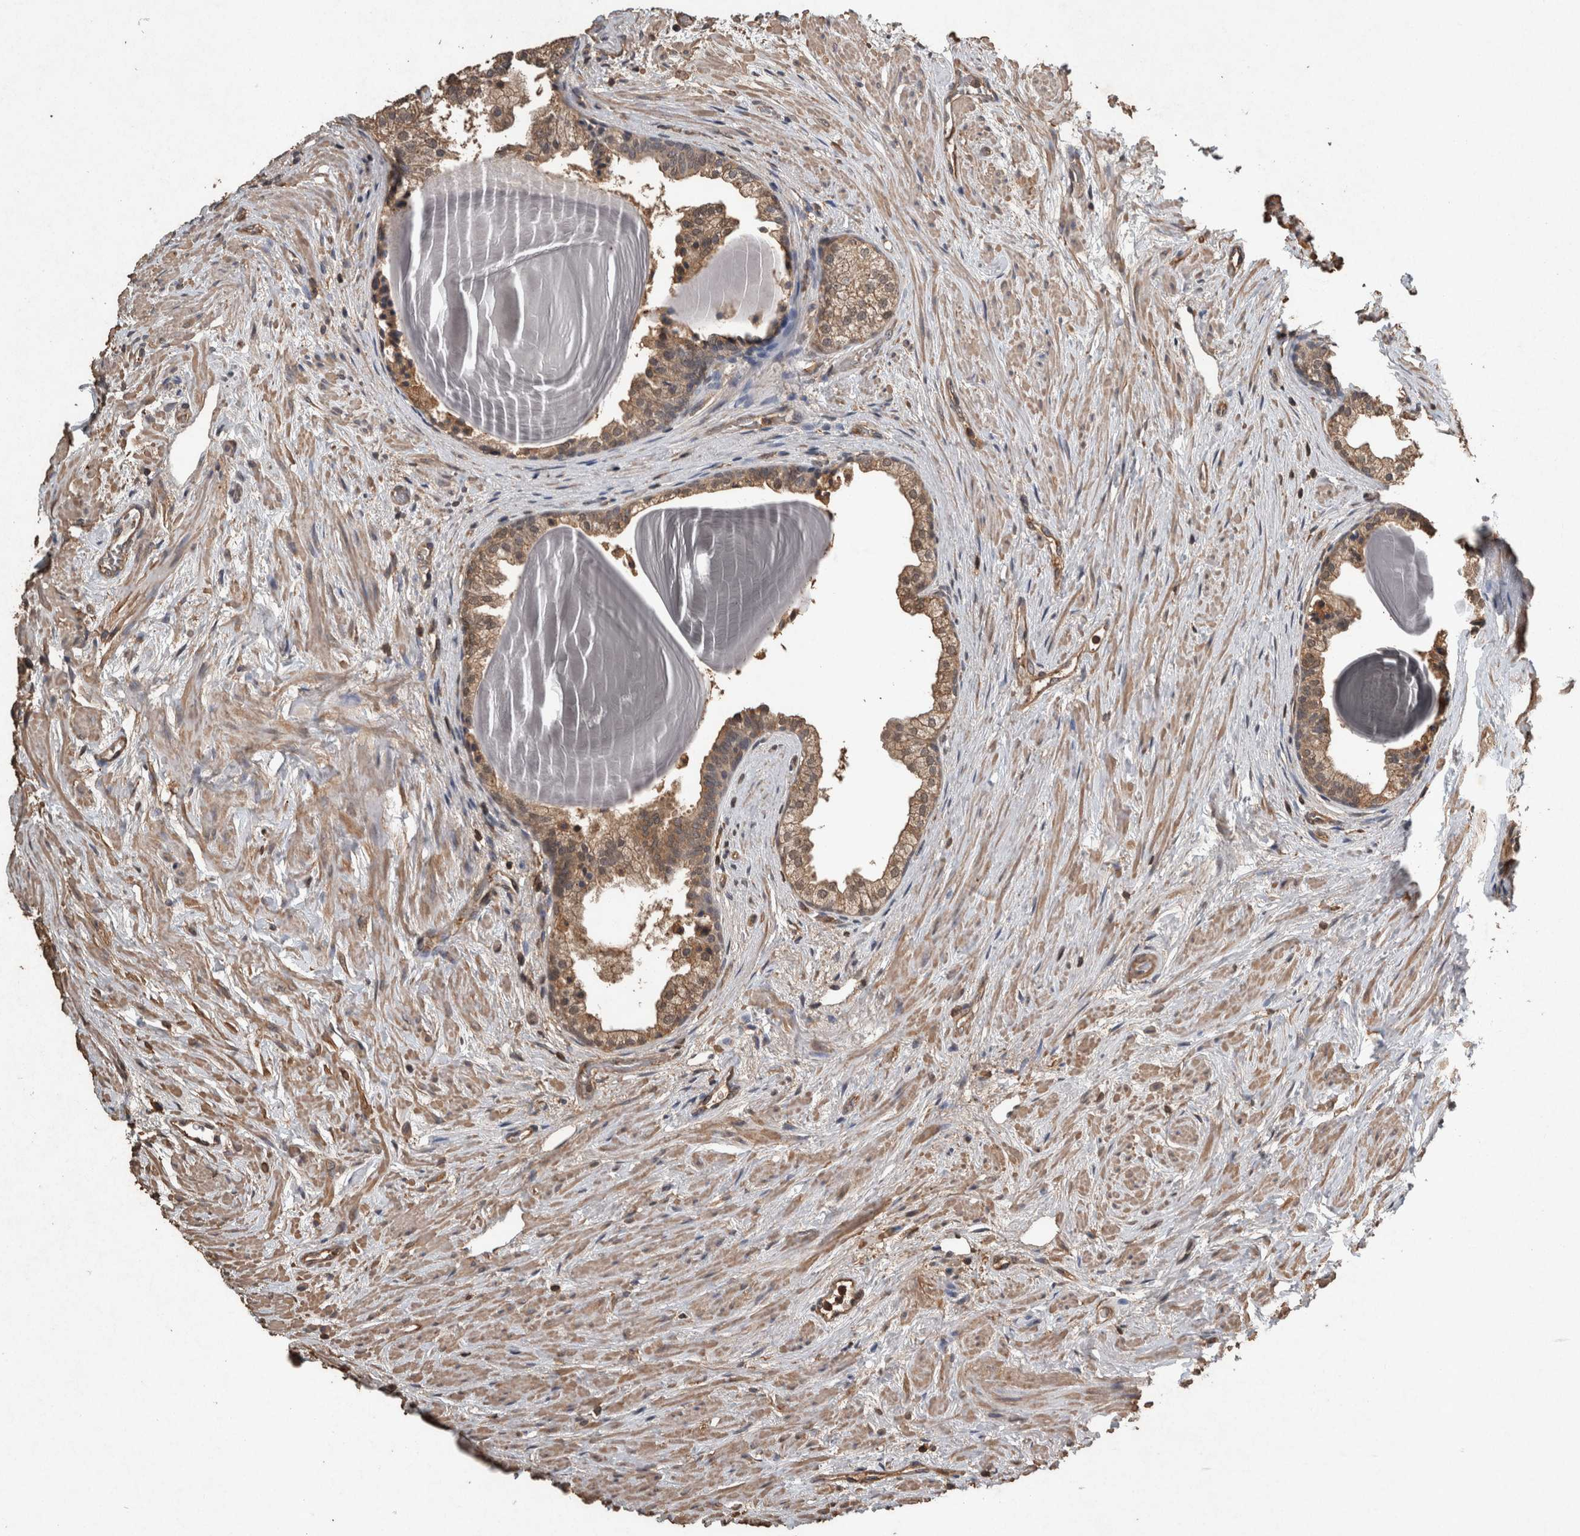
{"staining": {"intensity": "moderate", "quantity": ">75%", "location": "cytoplasmic/membranous"}, "tissue": "prostate", "cell_type": "Glandular cells", "image_type": "normal", "snomed": [{"axis": "morphology", "description": "Normal tissue, NOS"}, {"axis": "topography", "description": "Prostate"}], "caption": "Moderate cytoplasmic/membranous expression is present in about >75% of glandular cells in normal prostate.", "gene": "FGFRL1", "patient": {"sex": "male", "age": 48}}